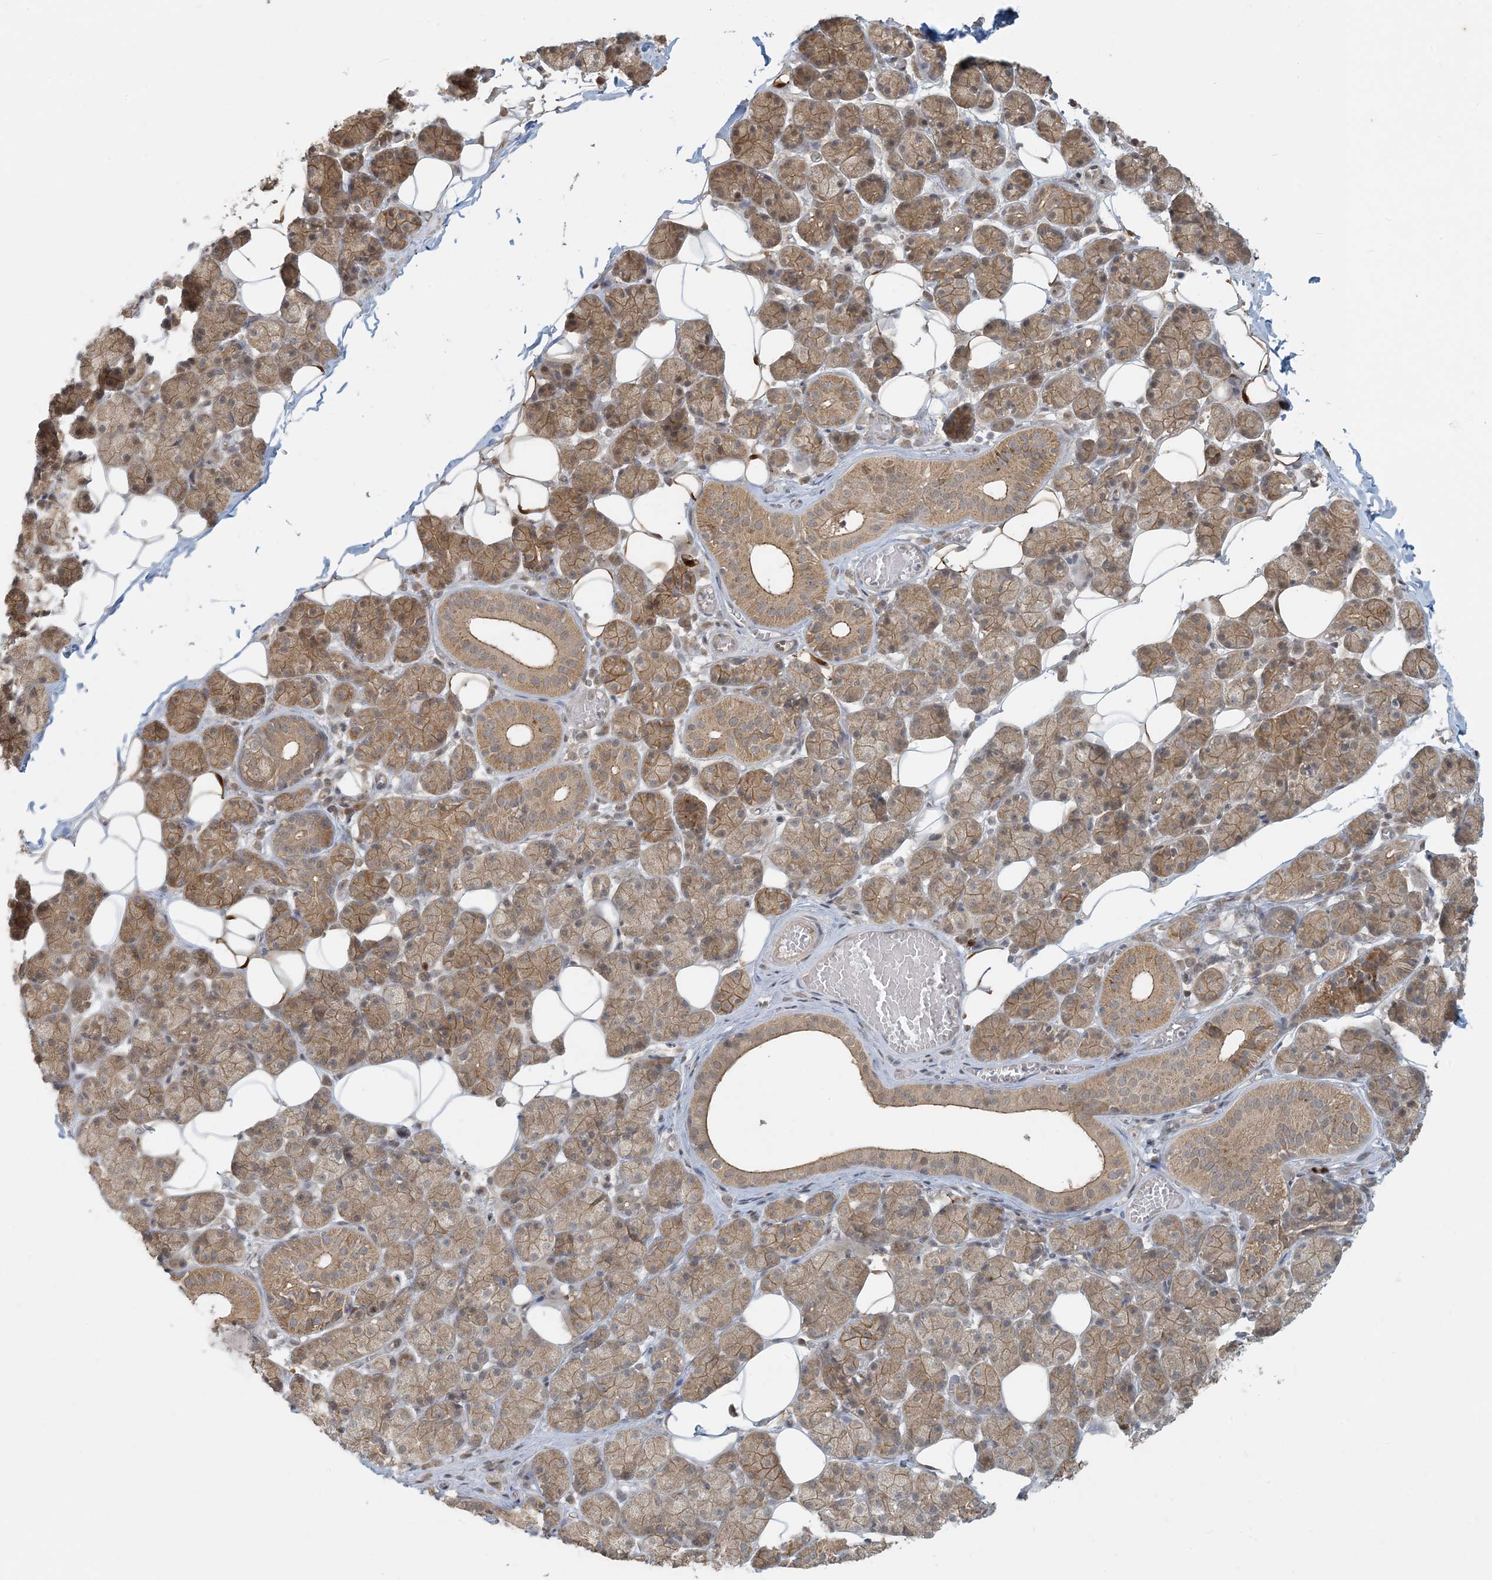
{"staining": {"intensity": "moderate", "quantity": "25%-75%", "location": "cytoplasmic/membranous"}, "tissue": "salivary gland", "cell_type": "Glandular cells", "image_type": "normal", "snomed": [{"axis": "morphology", "description": "Normal tissue, NOS"}, {"axis": "topography", "description": "Salivary gland"}], "caption": "A photomicrograph of human salivary gland stained for a protein shows moderate cytoplasmic/membranous brown staining in glandular cells. (IHC, brightfield microscopy, high magnification).", "gene": "BCORL1", "patient": {"sex": "female", "age": 33}}